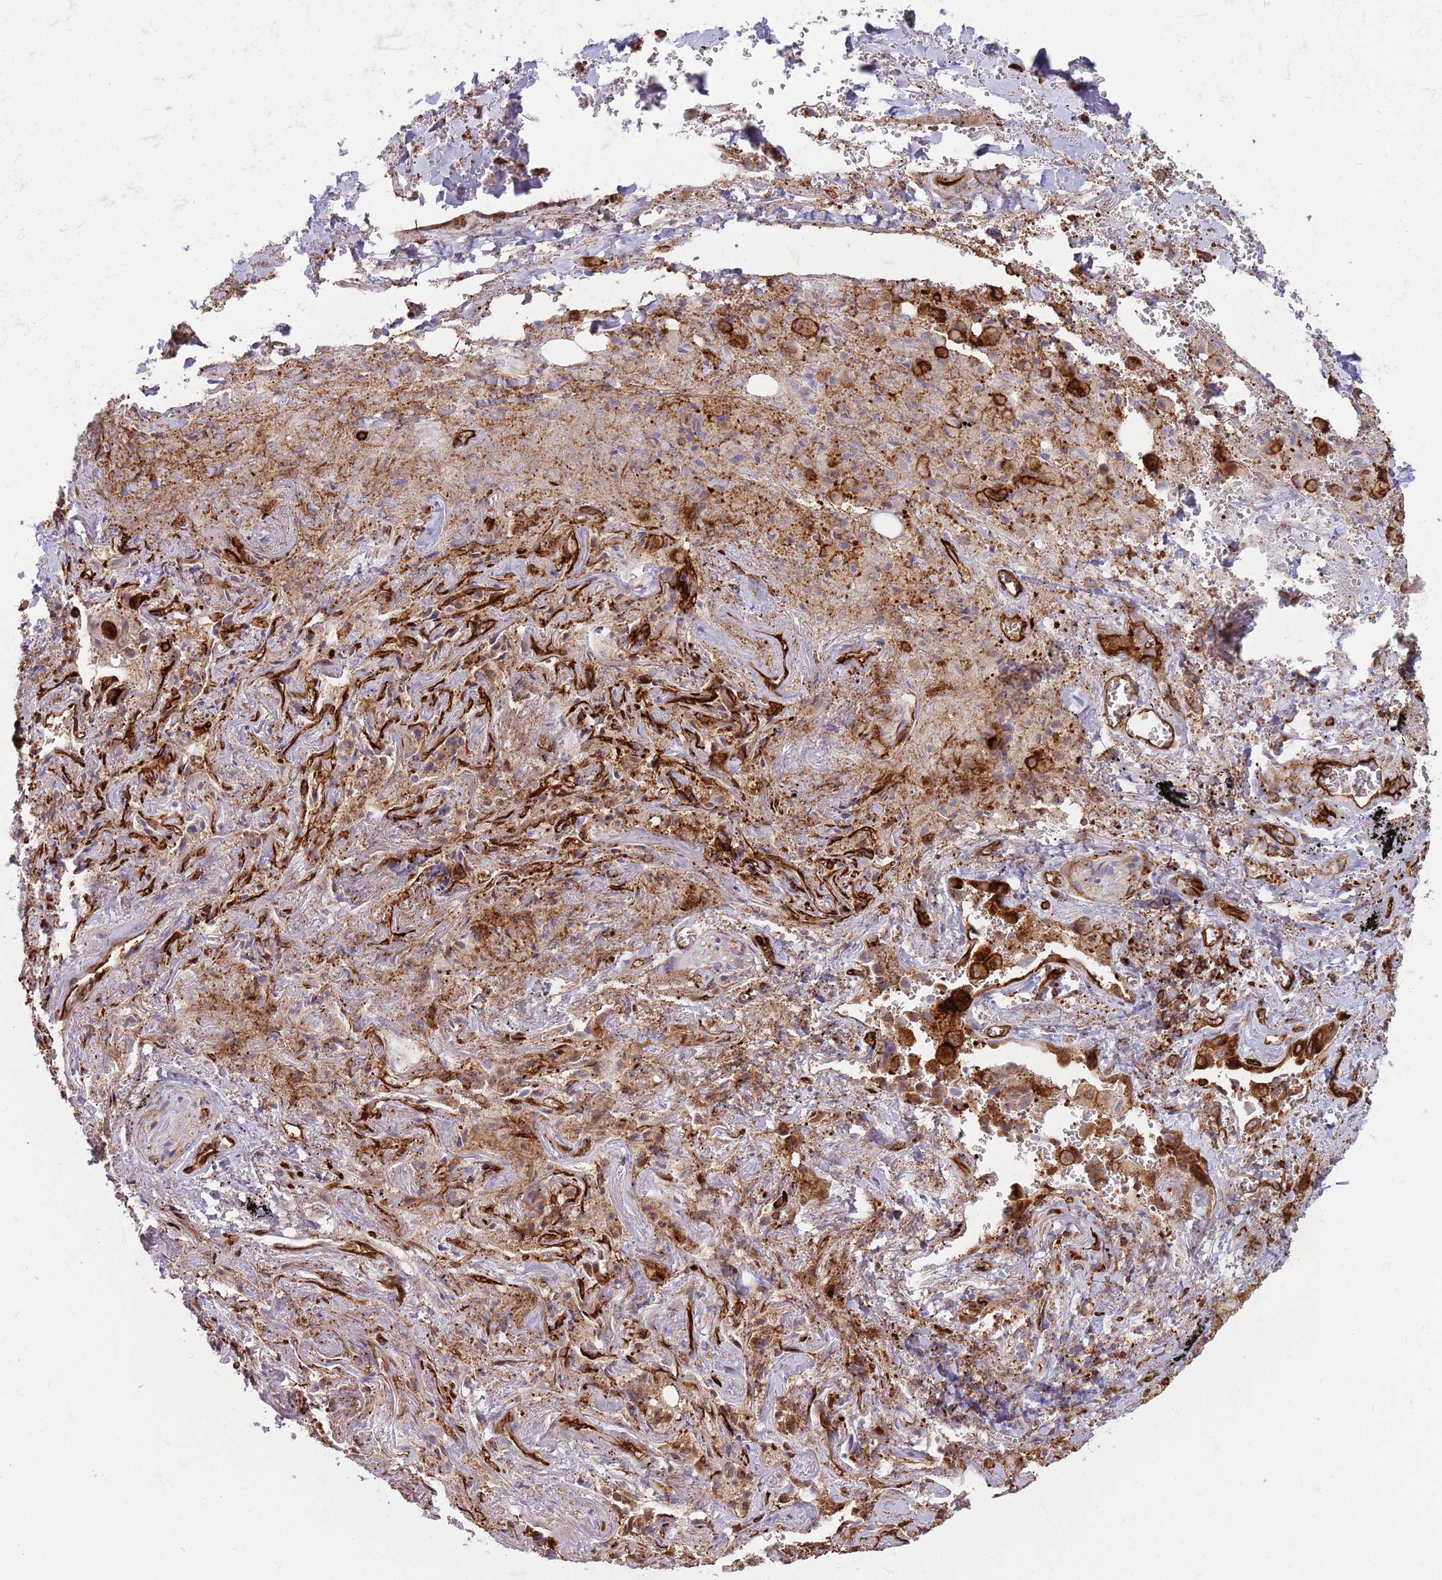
{"staining": {"intensity": "negative", "quantity": "none", "location": "none"}, "tissue": "adipose tissue", "cell_type": "Adipocytes", "image_type": "normal", "snomed": [{"axis": "morphology", "description": "Normal tissue, NOS"}, {"axis": "topography", "description": "Cartilage tissue"}], "caption": "Human adipose tissue stained for a protein using immunohistochemistry (IHC) exhibits no positivity in adipocytes.", "gene": "KBTBD6", "patient": {"sex": "male", "age": 66}}